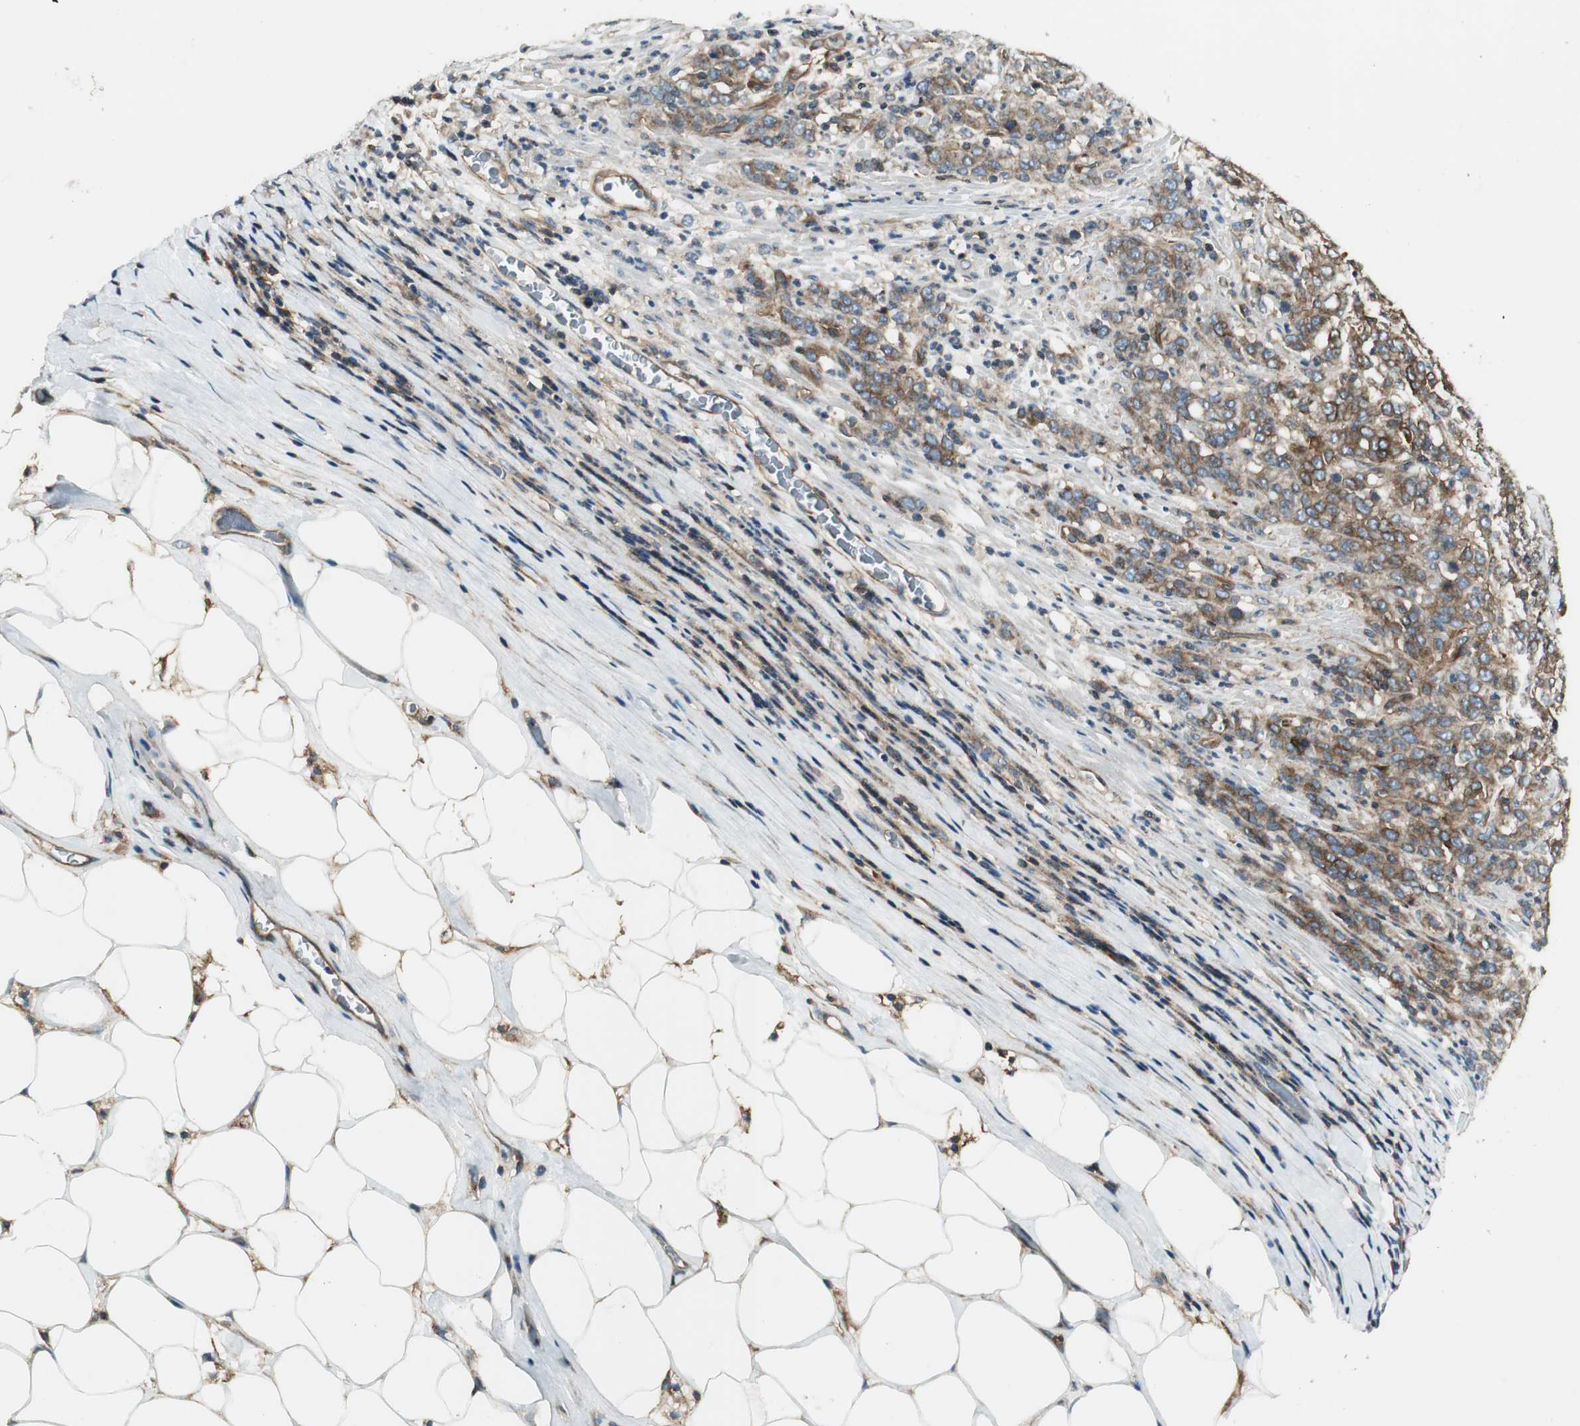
{"staining": {"intensity": "strong", "quantity": ">75%", "location": "cytoplasmic/membranous"}, "tissue": "stomach cancer", "cell_type": "Tumor cells", "image_type": "cancer", "snomed": [{"axis": "morphology", "description": "Adenocarcinoma, NOS"}, {"axis": "topography", "description": "Stomach, lower"}], "caption": "Immunohistochemical staining of human stomach cancer reveals high levels of strong cytoplasmic/membranous staining in approximately >75% of tumor cells.", "gene": "BTN3A3", "patient": {"sex": "female", "age": 71}}